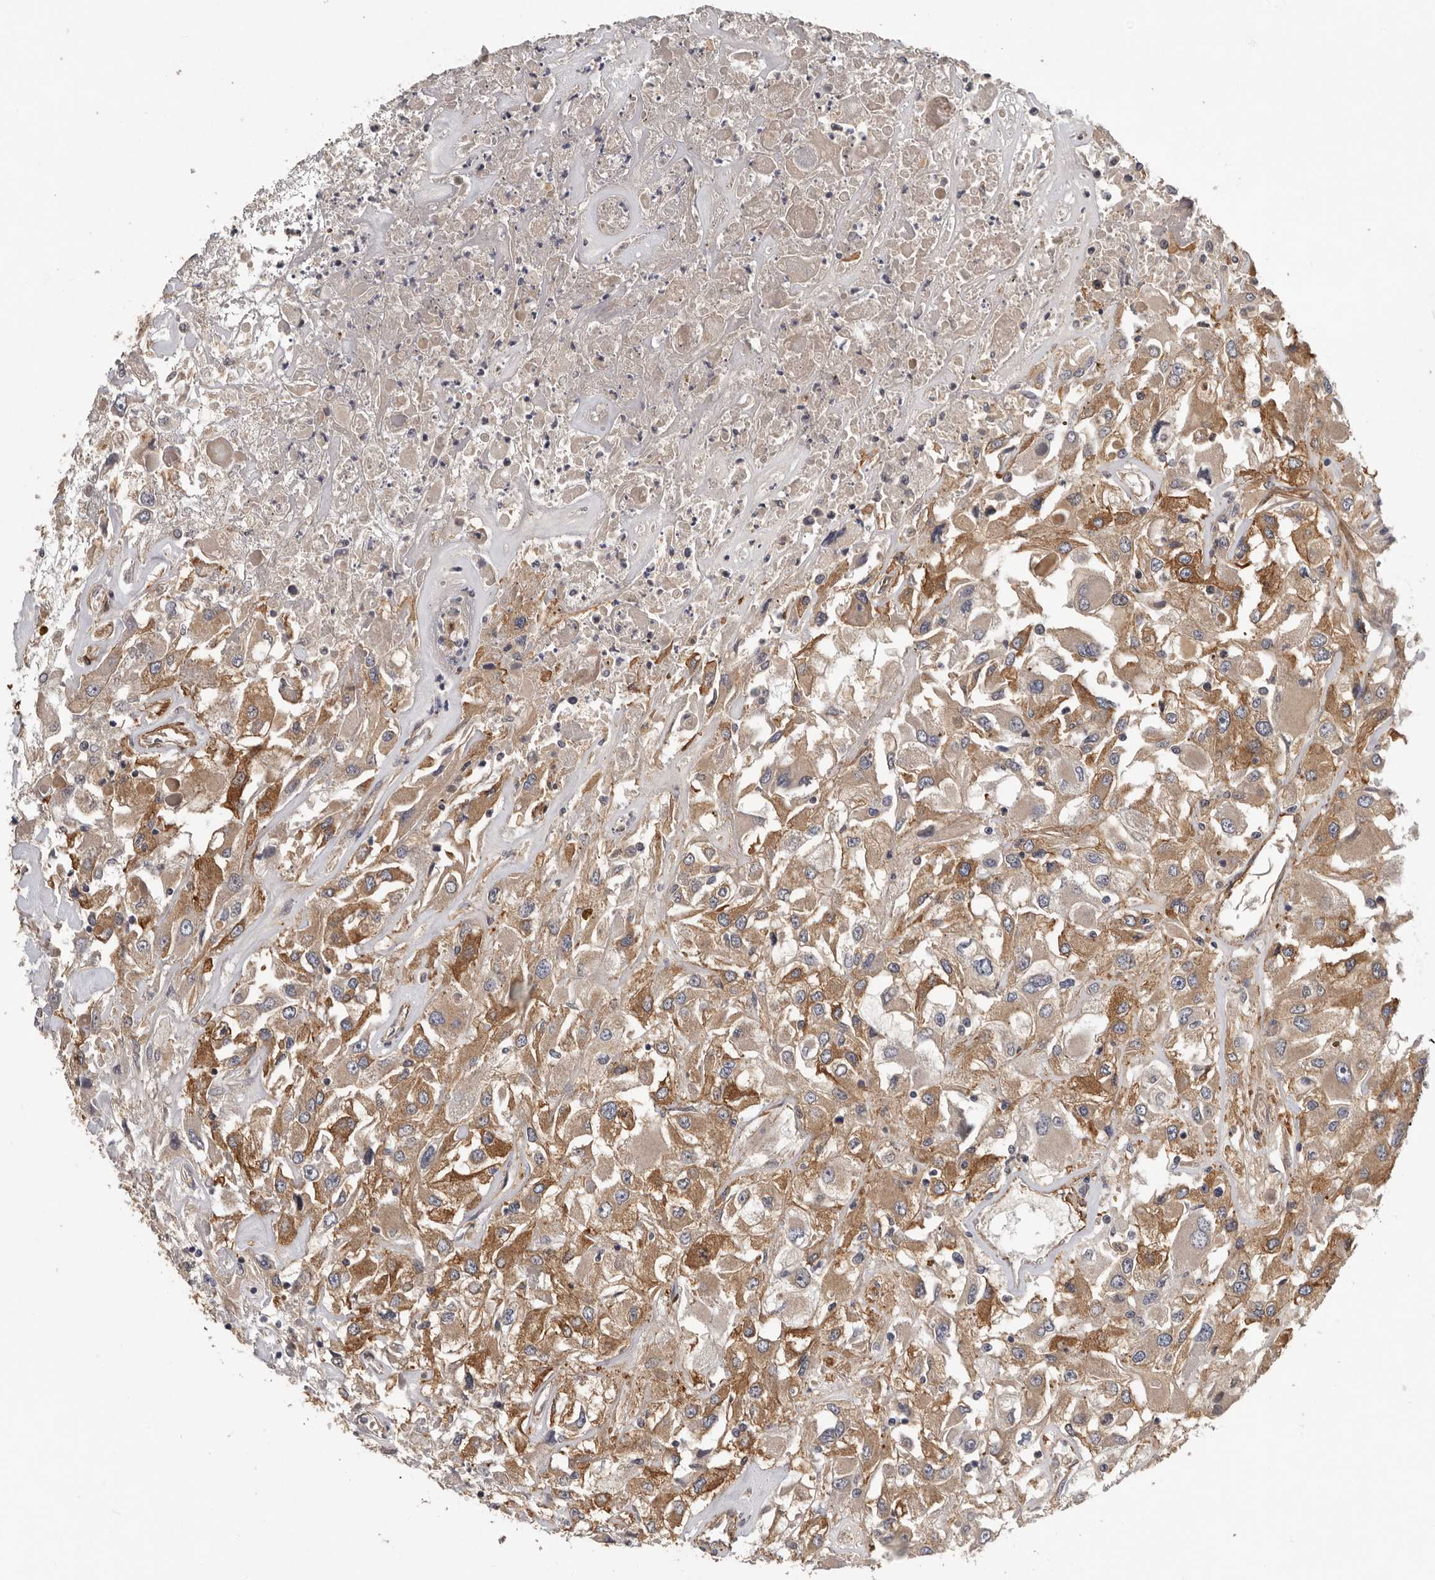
{"staining": {"intensity": "moderate", "quantity": ">75%", "location": "cytoplasmic/membranous"}, "tissue": "renal cancer", "cell_type": "Tumor cells", "image_type": "cancer", "snomed": [{"axis": "morphology", "description": "Adenocarcinoma, NOS"}, {"axis": "topography", "description": "Kidney"}], "caption": "Human adenocarcinoma (renal) stained for a protein (brown) demonstrates moderate cytoplasmic/membranous positive positivity in about >75% of tumor cells.", "gene": "RNF157", "patient": {"sex": "female", "age": 52}}